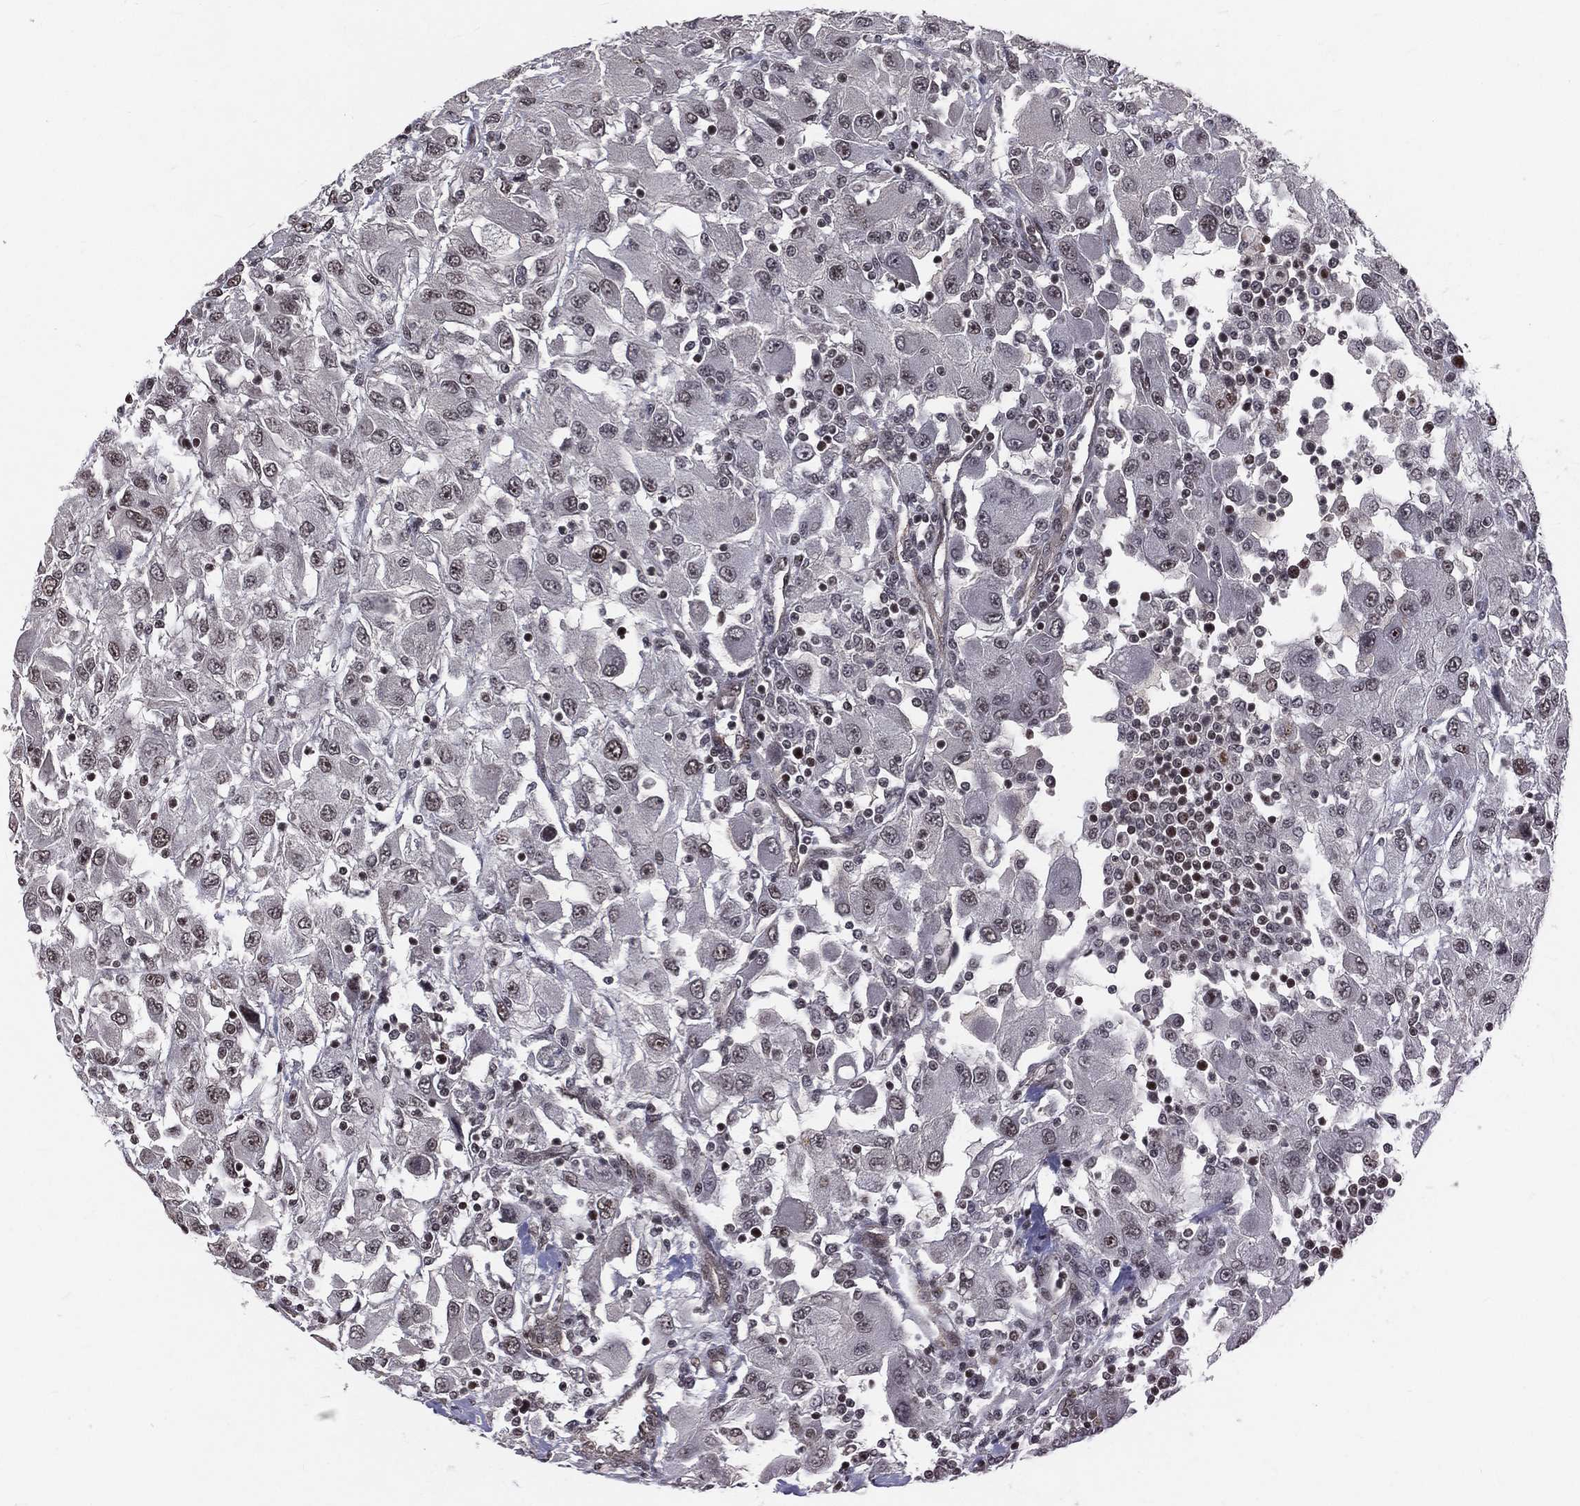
{"staining": {"intensity": "weak", "quantity": "<25%", "location": "nuclear"}, "tissue": "renal cancer", "cell_type": "Tumor cells", "image_type": "cancer", "snomed": [{"axis": "morphology", "description": "Adenocarcinoma, NOS"}, {"axis": "topography", "description": "Kidney"}], "caption": "Renal cancer stained for a protein using immunohistochemistry exhibits no staining tumor cells.", "gene": "SMC3", "patient": {"sex": "female", "age": 67}}